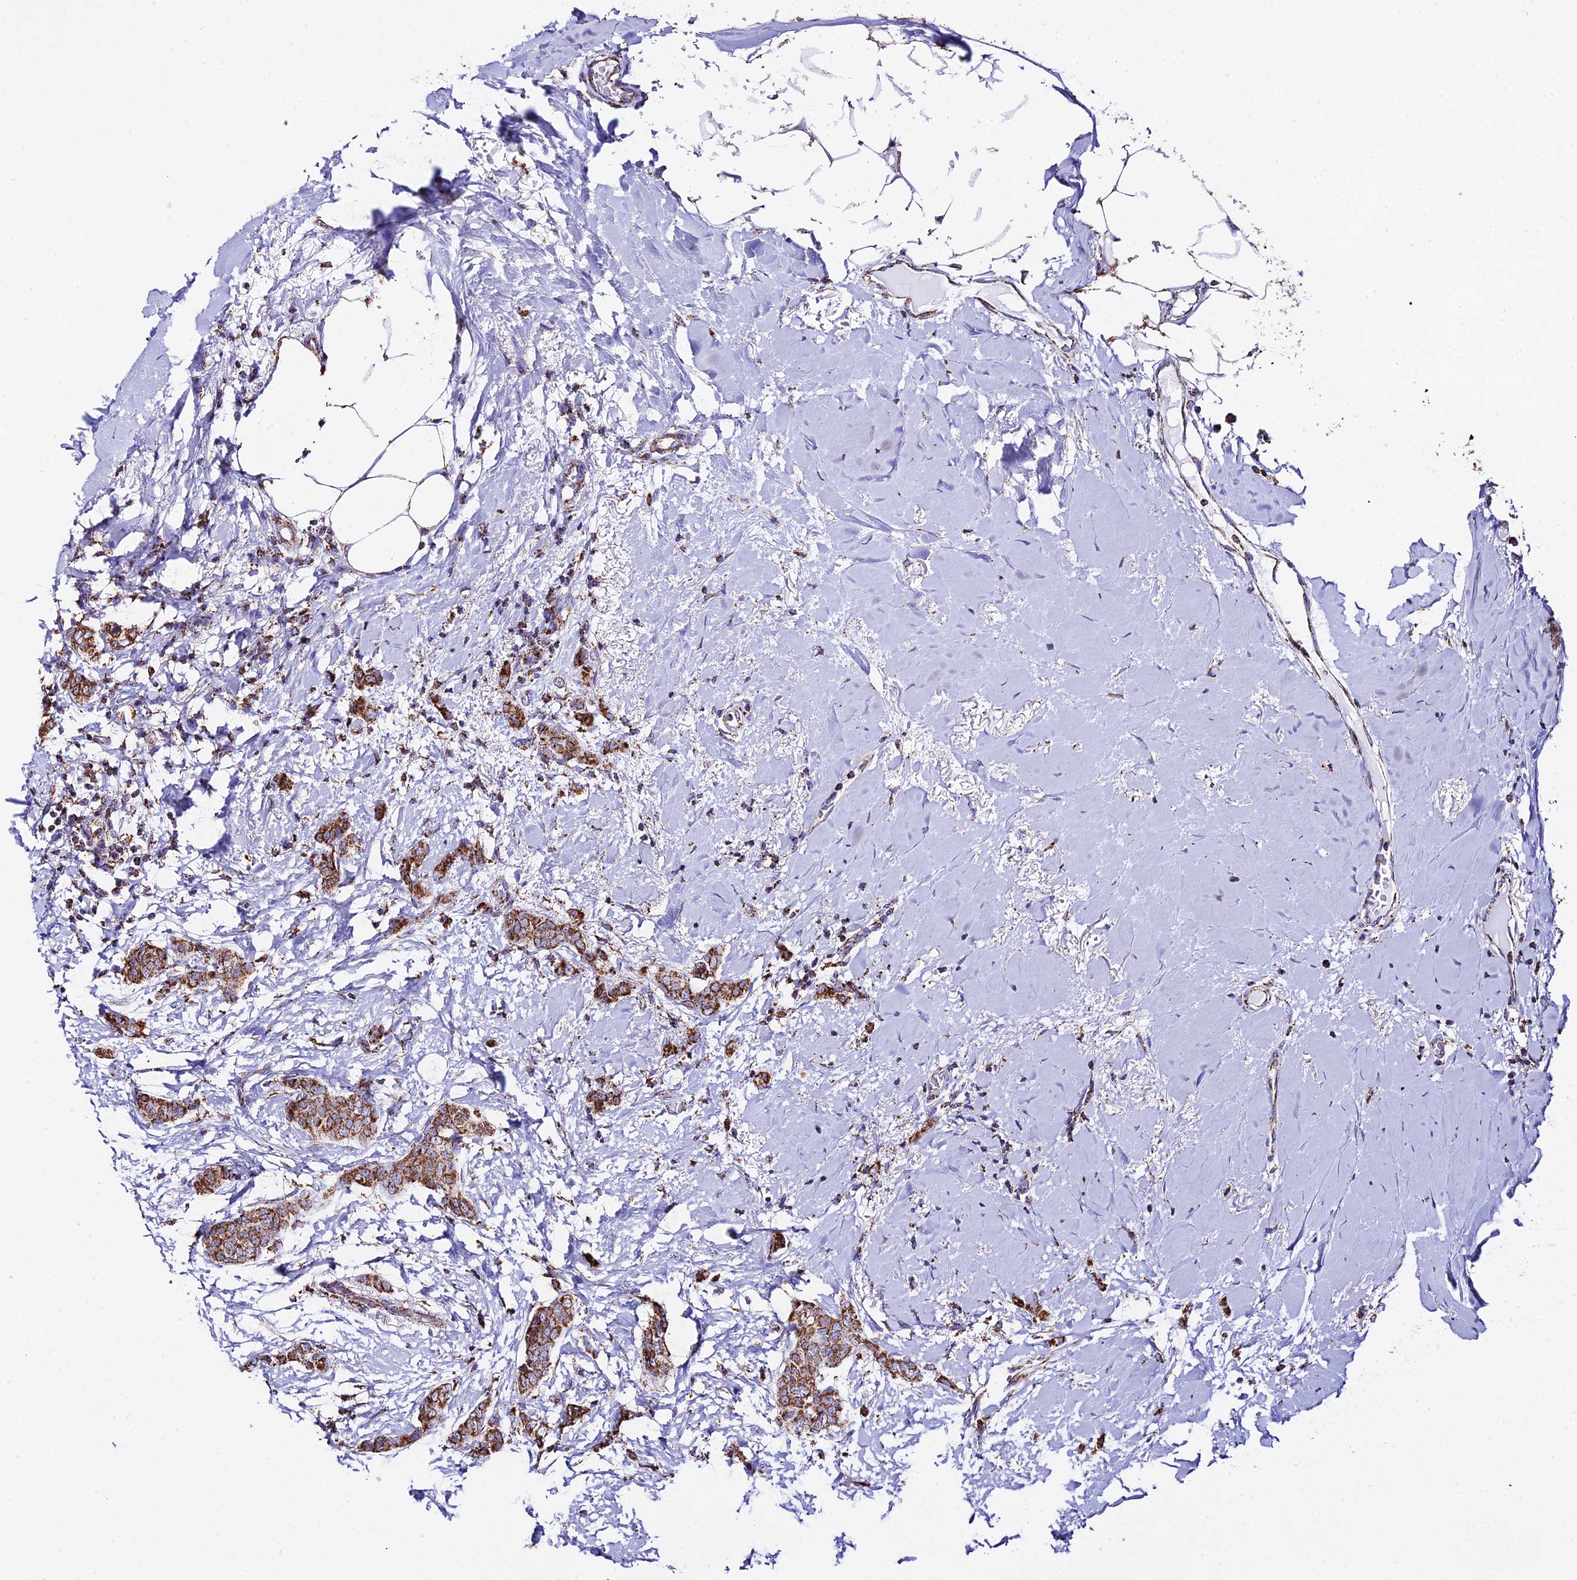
{"staining": {"intensity": "moderate", "quantity": ">75%", "location": "cytoplasmic/membranous"}, "tissue": "breast cancer", "cell_type": "Tumor cells", "image_type": "cancer", "snomed": [{"axis": "morphology", "description": "Duct carcinoma"}, {"axis": "topography", "description": "Breast"}], "caption": "Breast cancer was stained to show a protein in brown. There is medium levels of moderate cytoplasmic/membranous expression in about >75% of tumor cells.", "gene": "ATP5PD", "patient": {"sex": "female", "age": 72}}